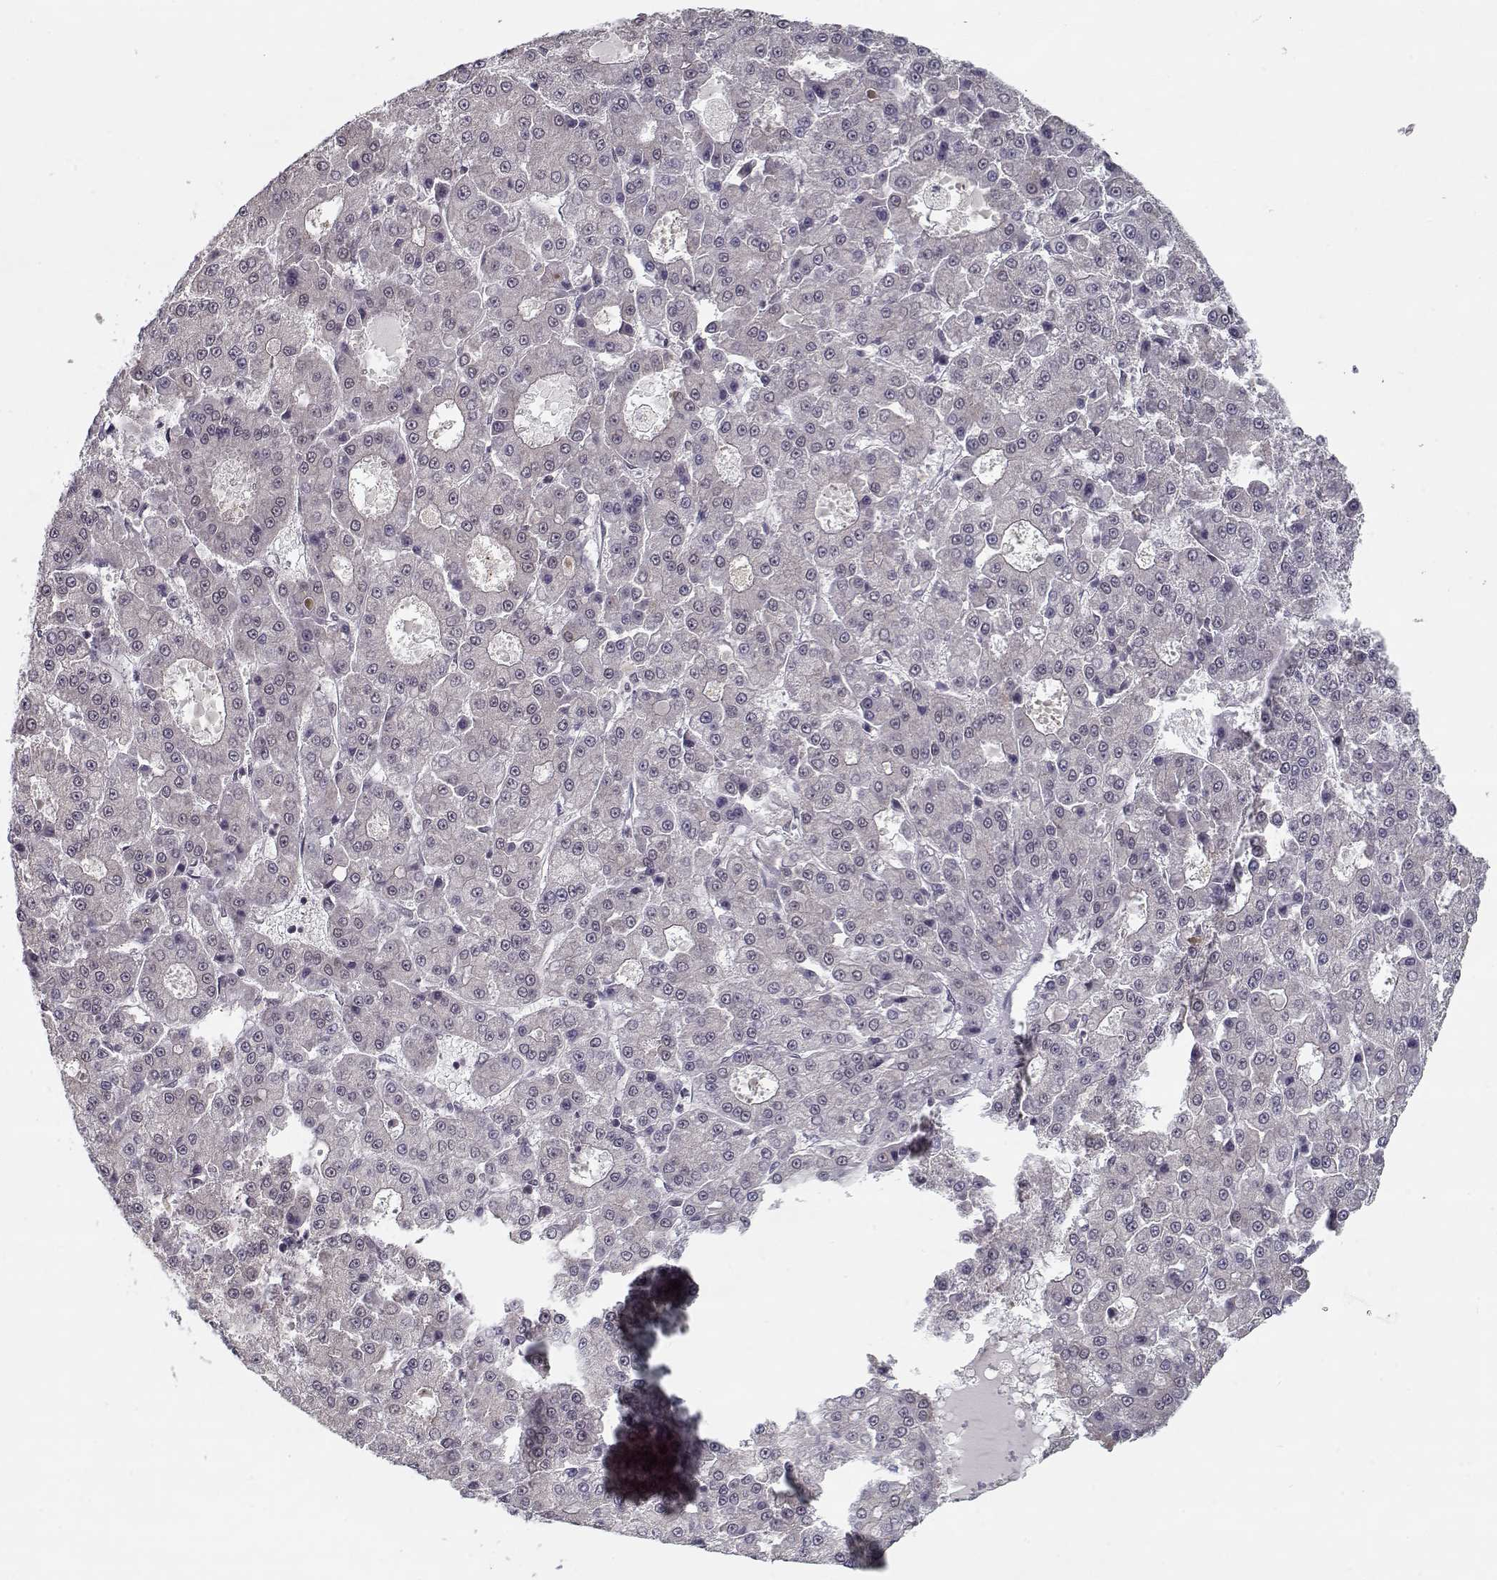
{"staining": {"intensity": "negative", "quantity": "none", "location": "none"}, "tissue": "liver cancer", "cell_type": "Tumor cells", "image_type": "cancer", "snomed": [{"axis": "morphology", "description": "Carcinoma, Hepatocellular, NOS"}, {"axis": "topography", "description": "Liver"}], "caption": "Tumor cells show no significant staining in liver cancer (hepatocellular carcinoma).", "gene": "TESPA1", "patient": {"sex": "male", "age": 70}}